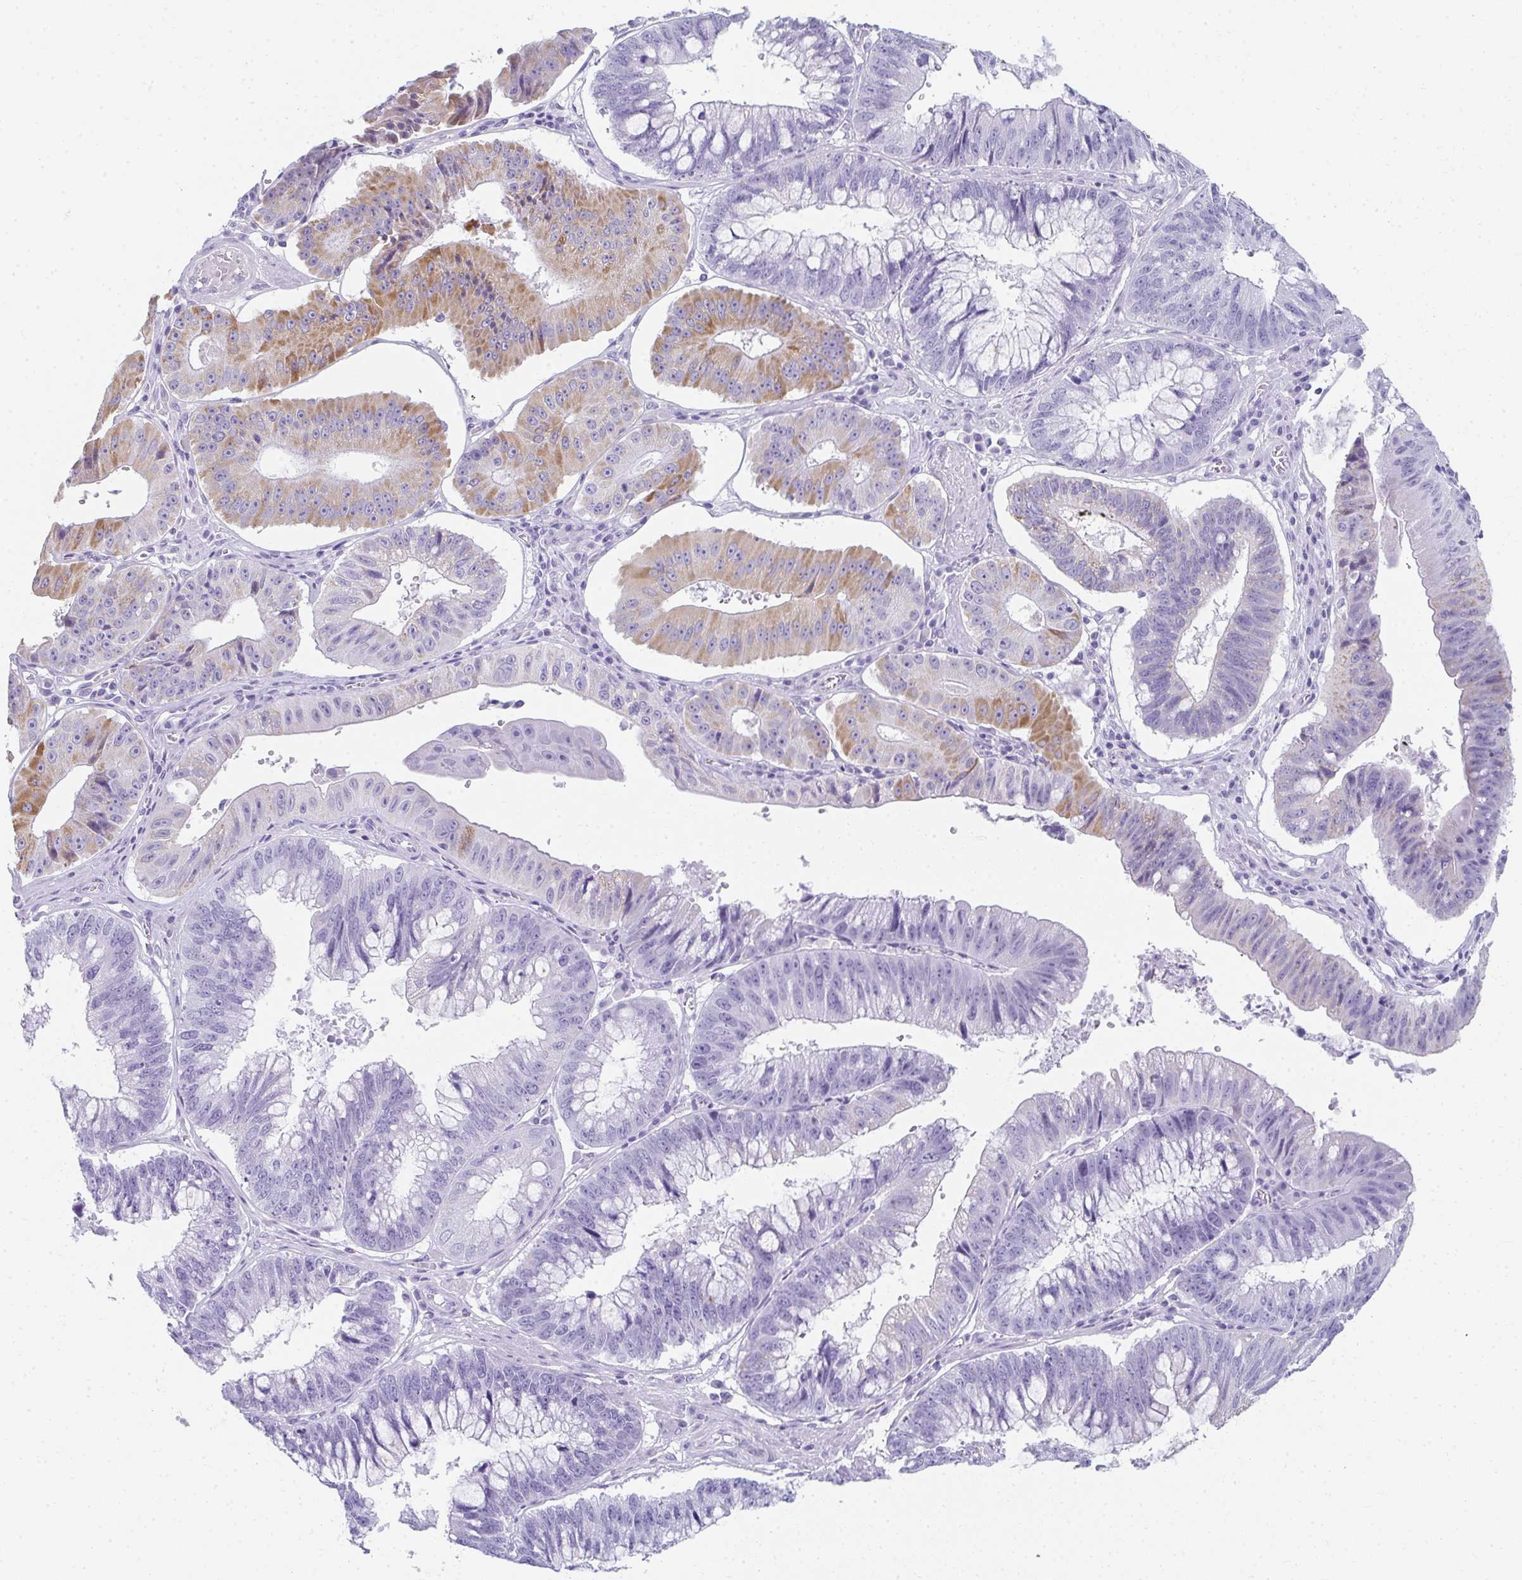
{"staining": {"intensity": "moderate", "quantity": "<25%", "location": "cytoplasmic/membranous"}, "tissue": "stomach cancer", "cell_type": "Tumor cells", "image_type": "cancer", "snomed": [{"axis": "morphology", "description": "Adenocarcinoma, NOS"}, {"axis": "topography", "description": "Stomach"}], "caption": "There is low levels of moderate cytoplasmic/membranous expression in tumor cells of stomach cancer, as demonstrated by immunohistochemical staining (brown color).", "gene": "RLF", "patient": {"sex": "male", "age": 59}}